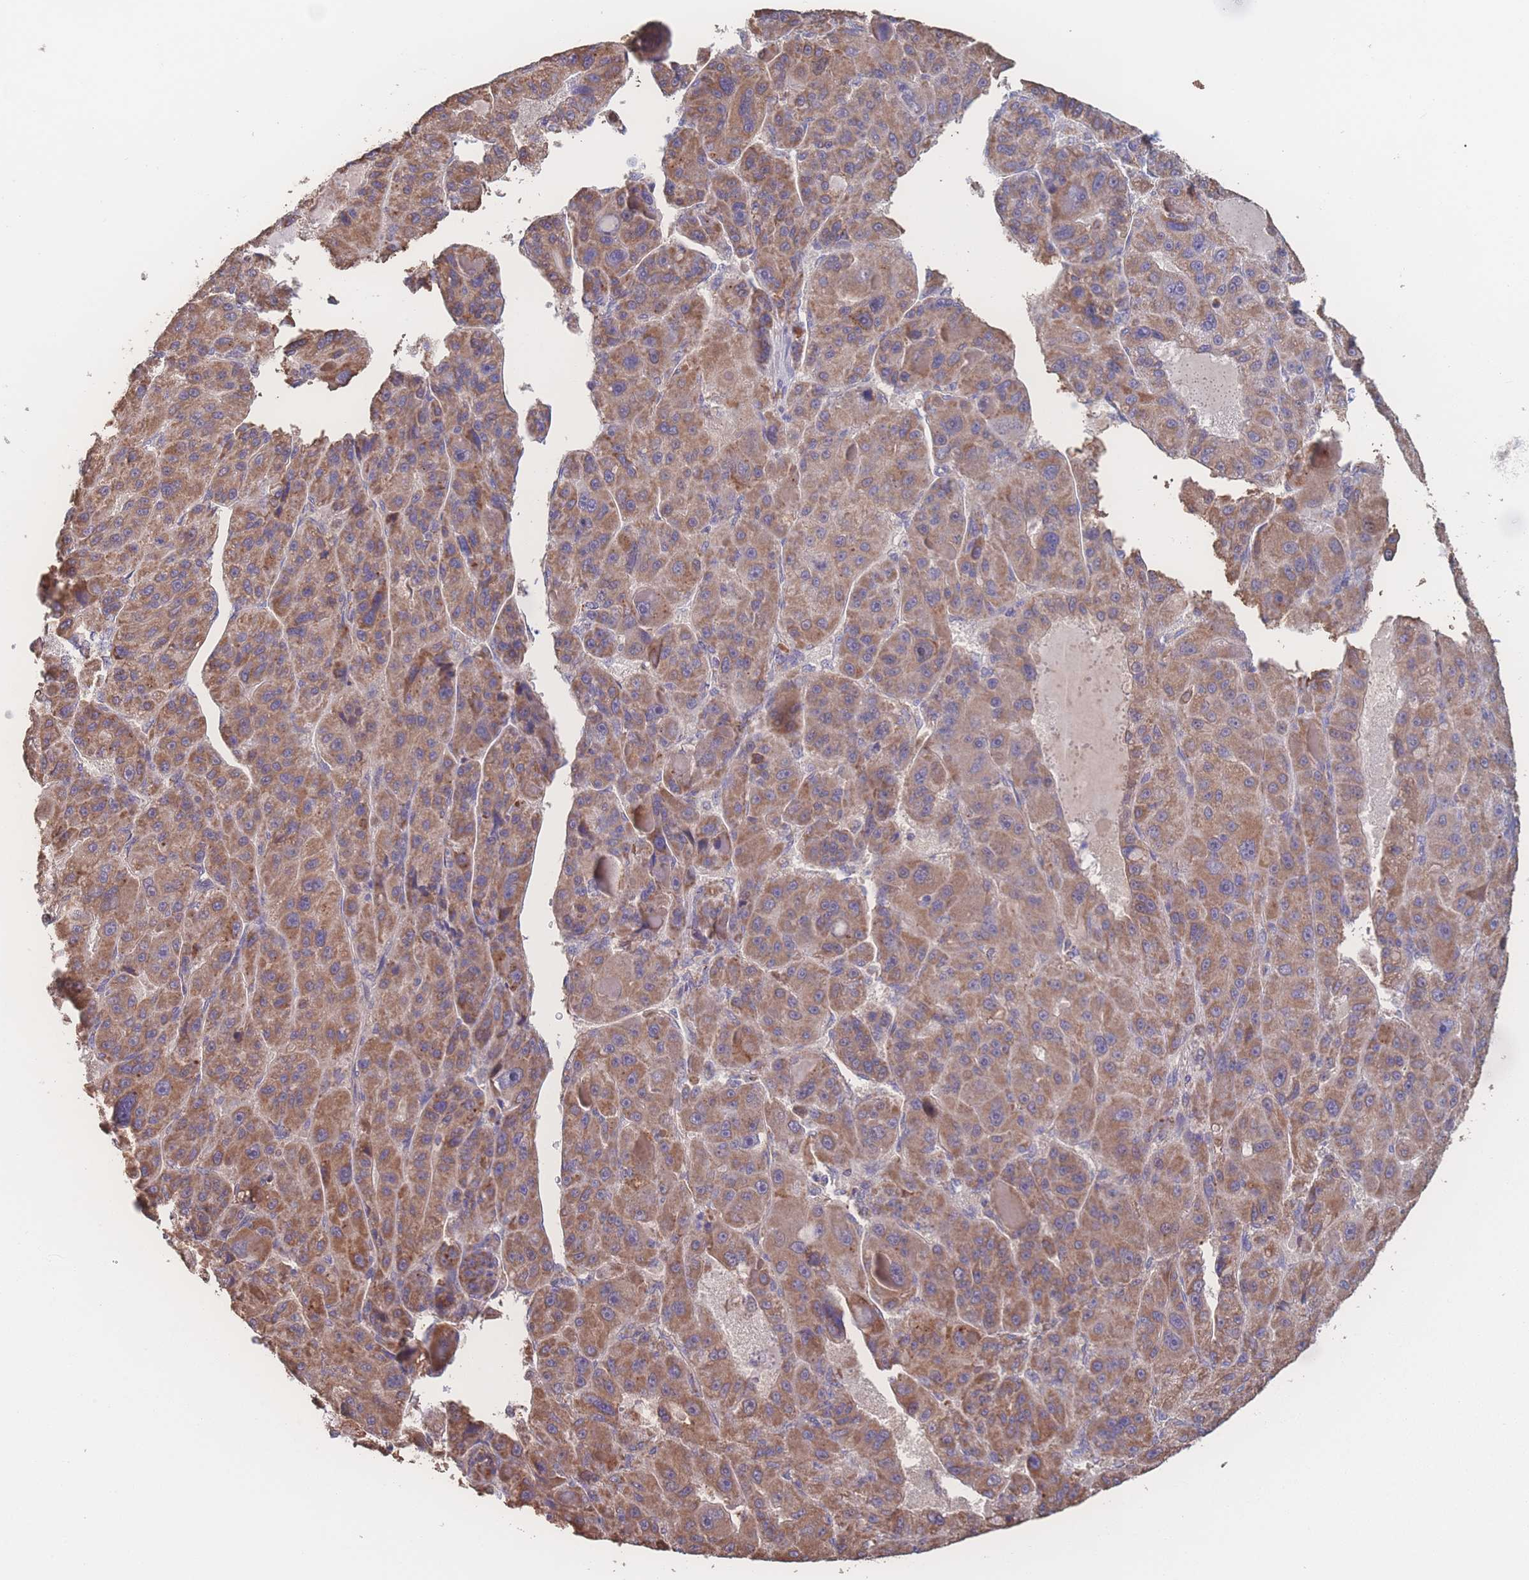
{"staining": {"intensity": "moderate", "quantity": ">75%", "location": "cytoplasmic/membranous"}, "tissue": "liver cancer", "cell_type": "Tumor cells", "image_type": "cancer", "snomed": [{"axis": "morphology", "description": "Carcinoma, Hepatocellular, NOS"}, {"axis": "topography", "description": "Liver"}], "caption": "Human liver cancer (hepatocellular carcinoma) stained with a protein marker displays moderate staining in tumor cells.", "gene": "SGSM3", "patient": {"sex": "male", "age": 76}}